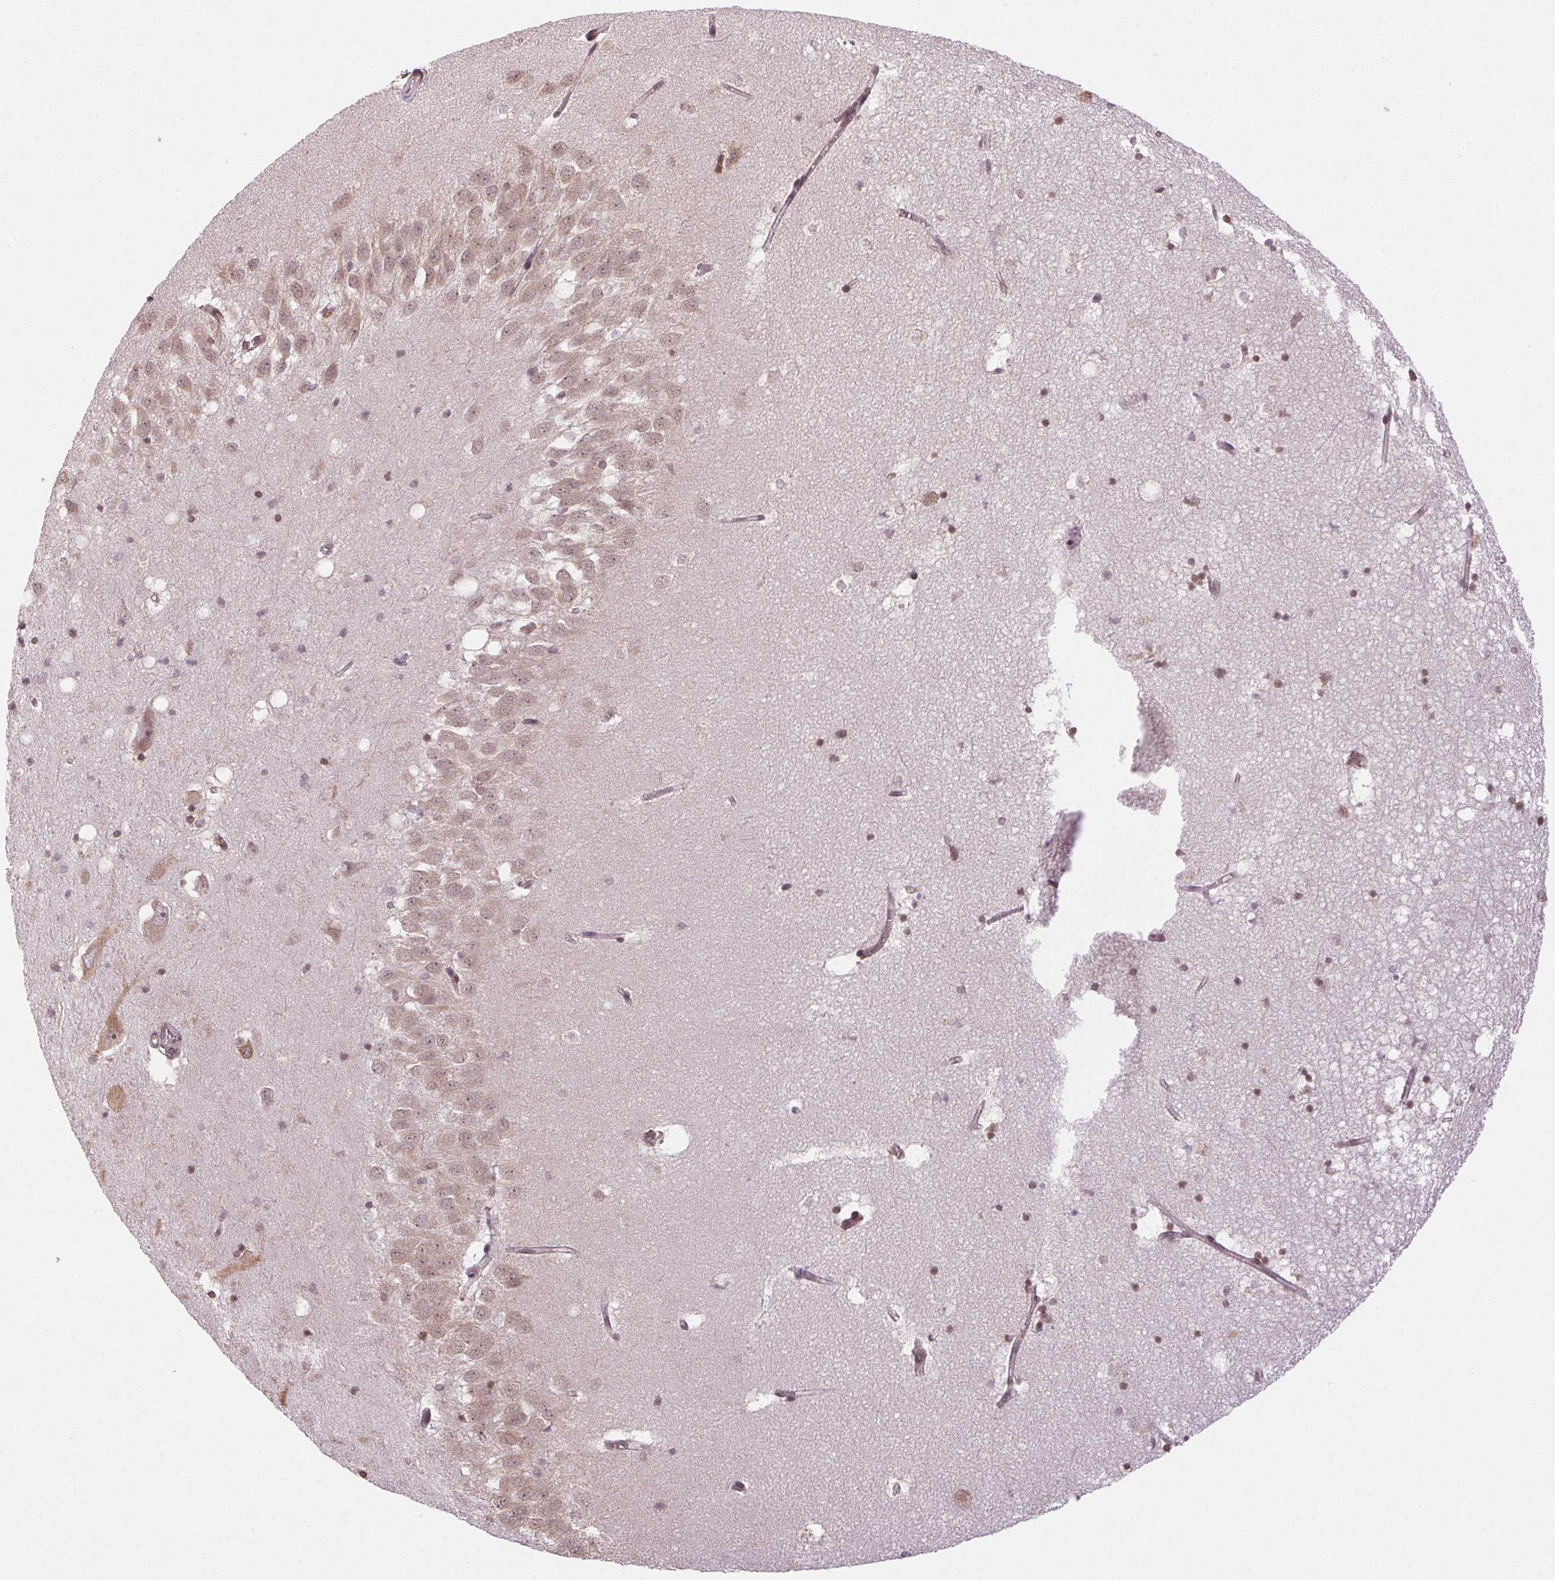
{"staining": {"intensity": "moderate", "quantity": "25%-75%", "location": "nuclear"}, "tissue": "hippocampus", "cell_type": "Glial cells", "image_type": "normal", "snomed": [{"axis": "morphology", "description": "Normal tissue, NOS"}, {"axis": "topography", "description": "Hippocampus"}], "caption": "Immunohistochemistry photomicrograph of benign hippocampus: human hippocampus stained using immunohistochemistry demonstrates medium levels of moderate protein expression localized specifically in the nuclear of glial cells, appearing as a nuclear brown color.", "gene": "TREML4", "patient": {"sex": "male", "age": 58}}